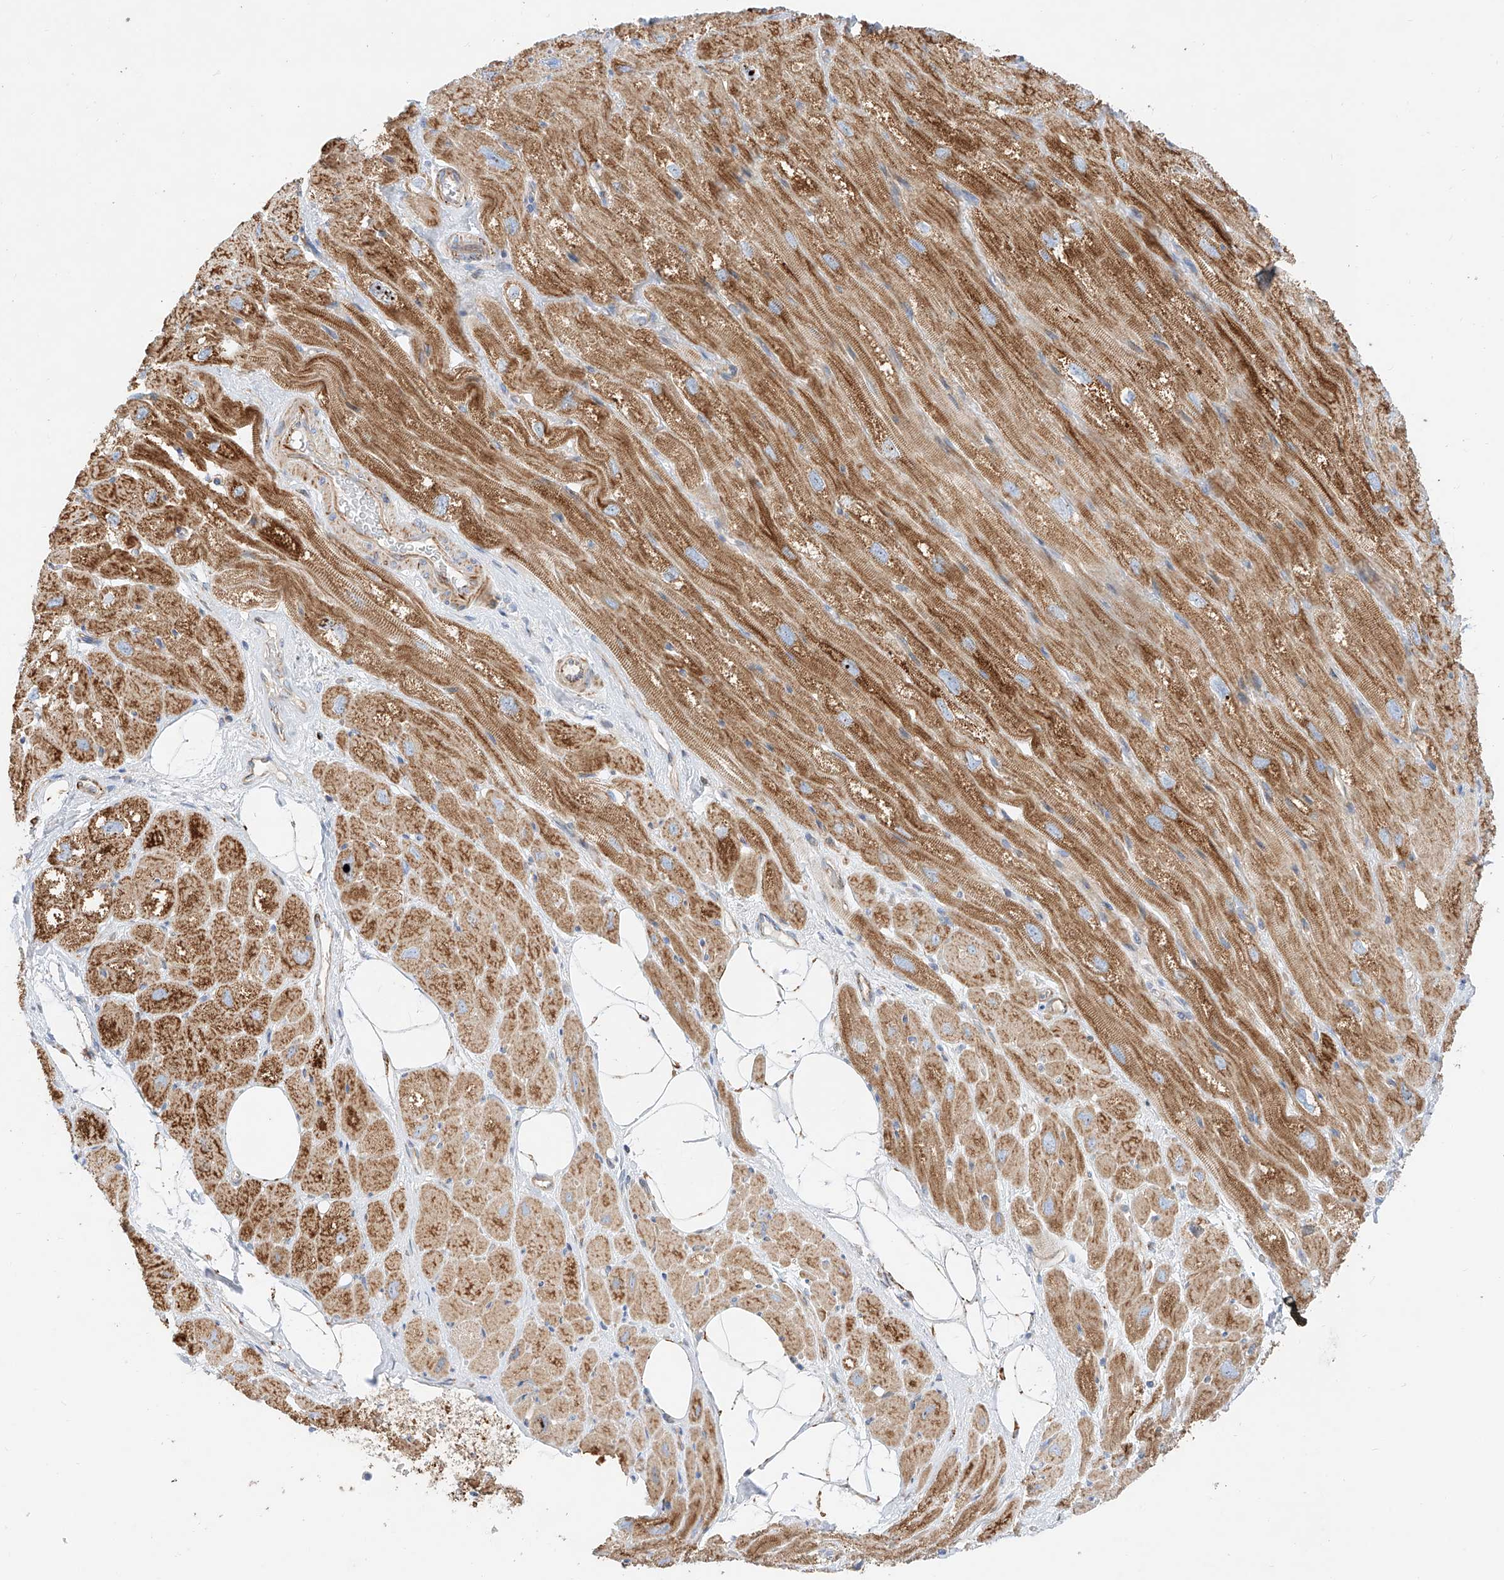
{"staining": {"intensity": "strong", "quantity": ">75%", "location": "cytoplasmic/membranous"}, "tissue": "heart muscle", "cell_type": "Cardiomyocytes", "image_type": "normal", "snomed": [{"axis": "morphology", "description": "Normal tissue, NOS"}, {"axis": "topography", "description": "Heart"}], "caption": "Cardiomyocytes reveal strong cytoplasmic/membranous expression in approximately >75% of cells in benign heart muscle. The staining was performed using DAB to visualize the protein expression in brown, while the nuclei were stained in blue with hematoxylin (Magnification: 20x).", "gene": "CST9", "patient": {"sex": "male", "age": 50}}